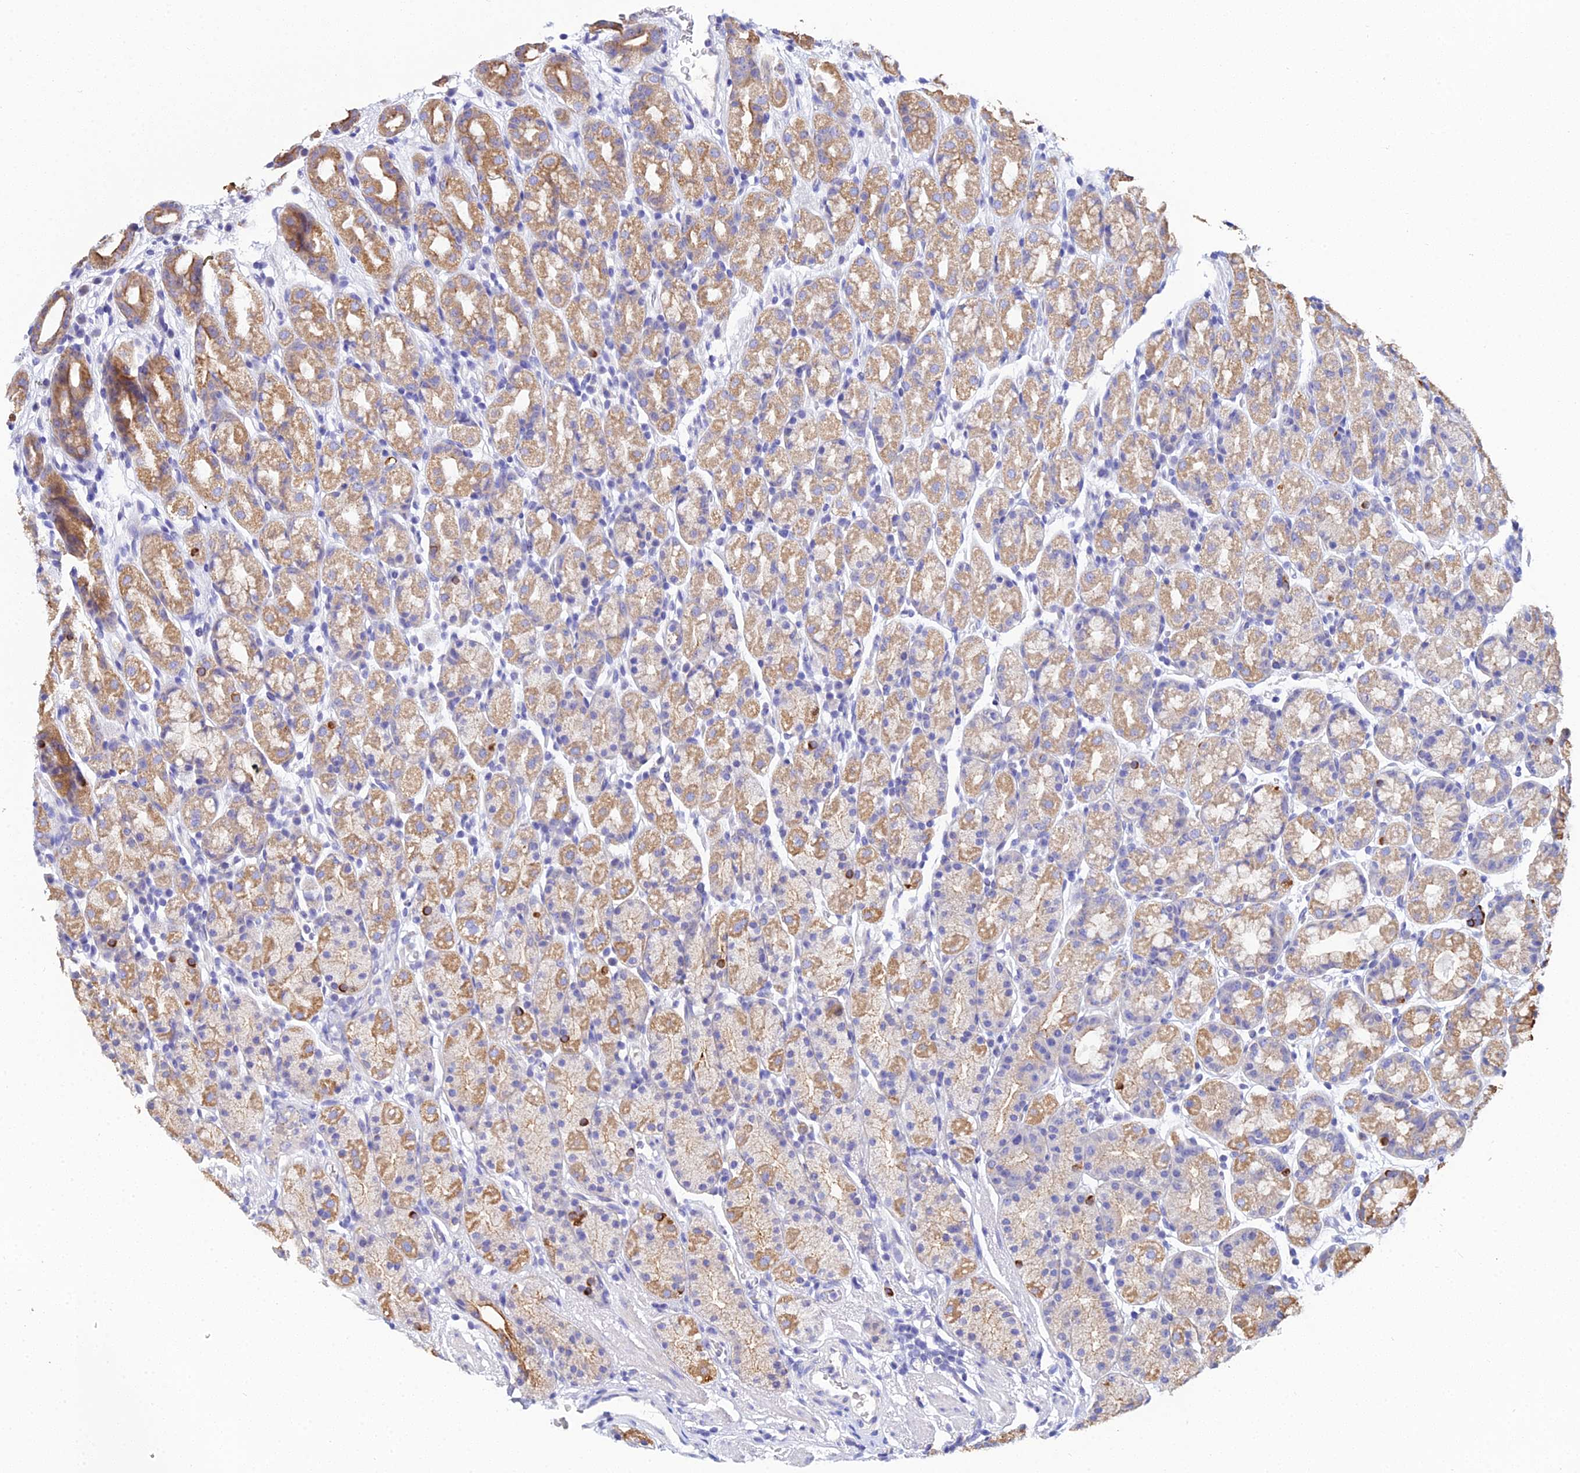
{"staining": {"intensity": "moderate", "quantity": "25%-75%", "location": "cytoplasmic/membranous"}, "tissue": "stomach", "cell_type": "Glandular cells", "image_type": "normal", "snomed": [{"axis": "morphology", "description": "Normal tissue, NOS"}, {"axis": "topography", "description": "Stomach, upper"}, {"axis": "topography", "description": "Stomach, lower"}, {"axis": "topography", "description": "Small intestine"}], "caption": "IHC micrograph of normal stomach: human stomach stained using immunohistochemistry exhibits medium levels of moderate protein expression localized specifically in the cytoplasmic/membranous of glandular cells, appearing as a cytoplasmic/membranous brown color.", "gene": "ZXDA", "patient": {"sex": "male", "age": 68}}